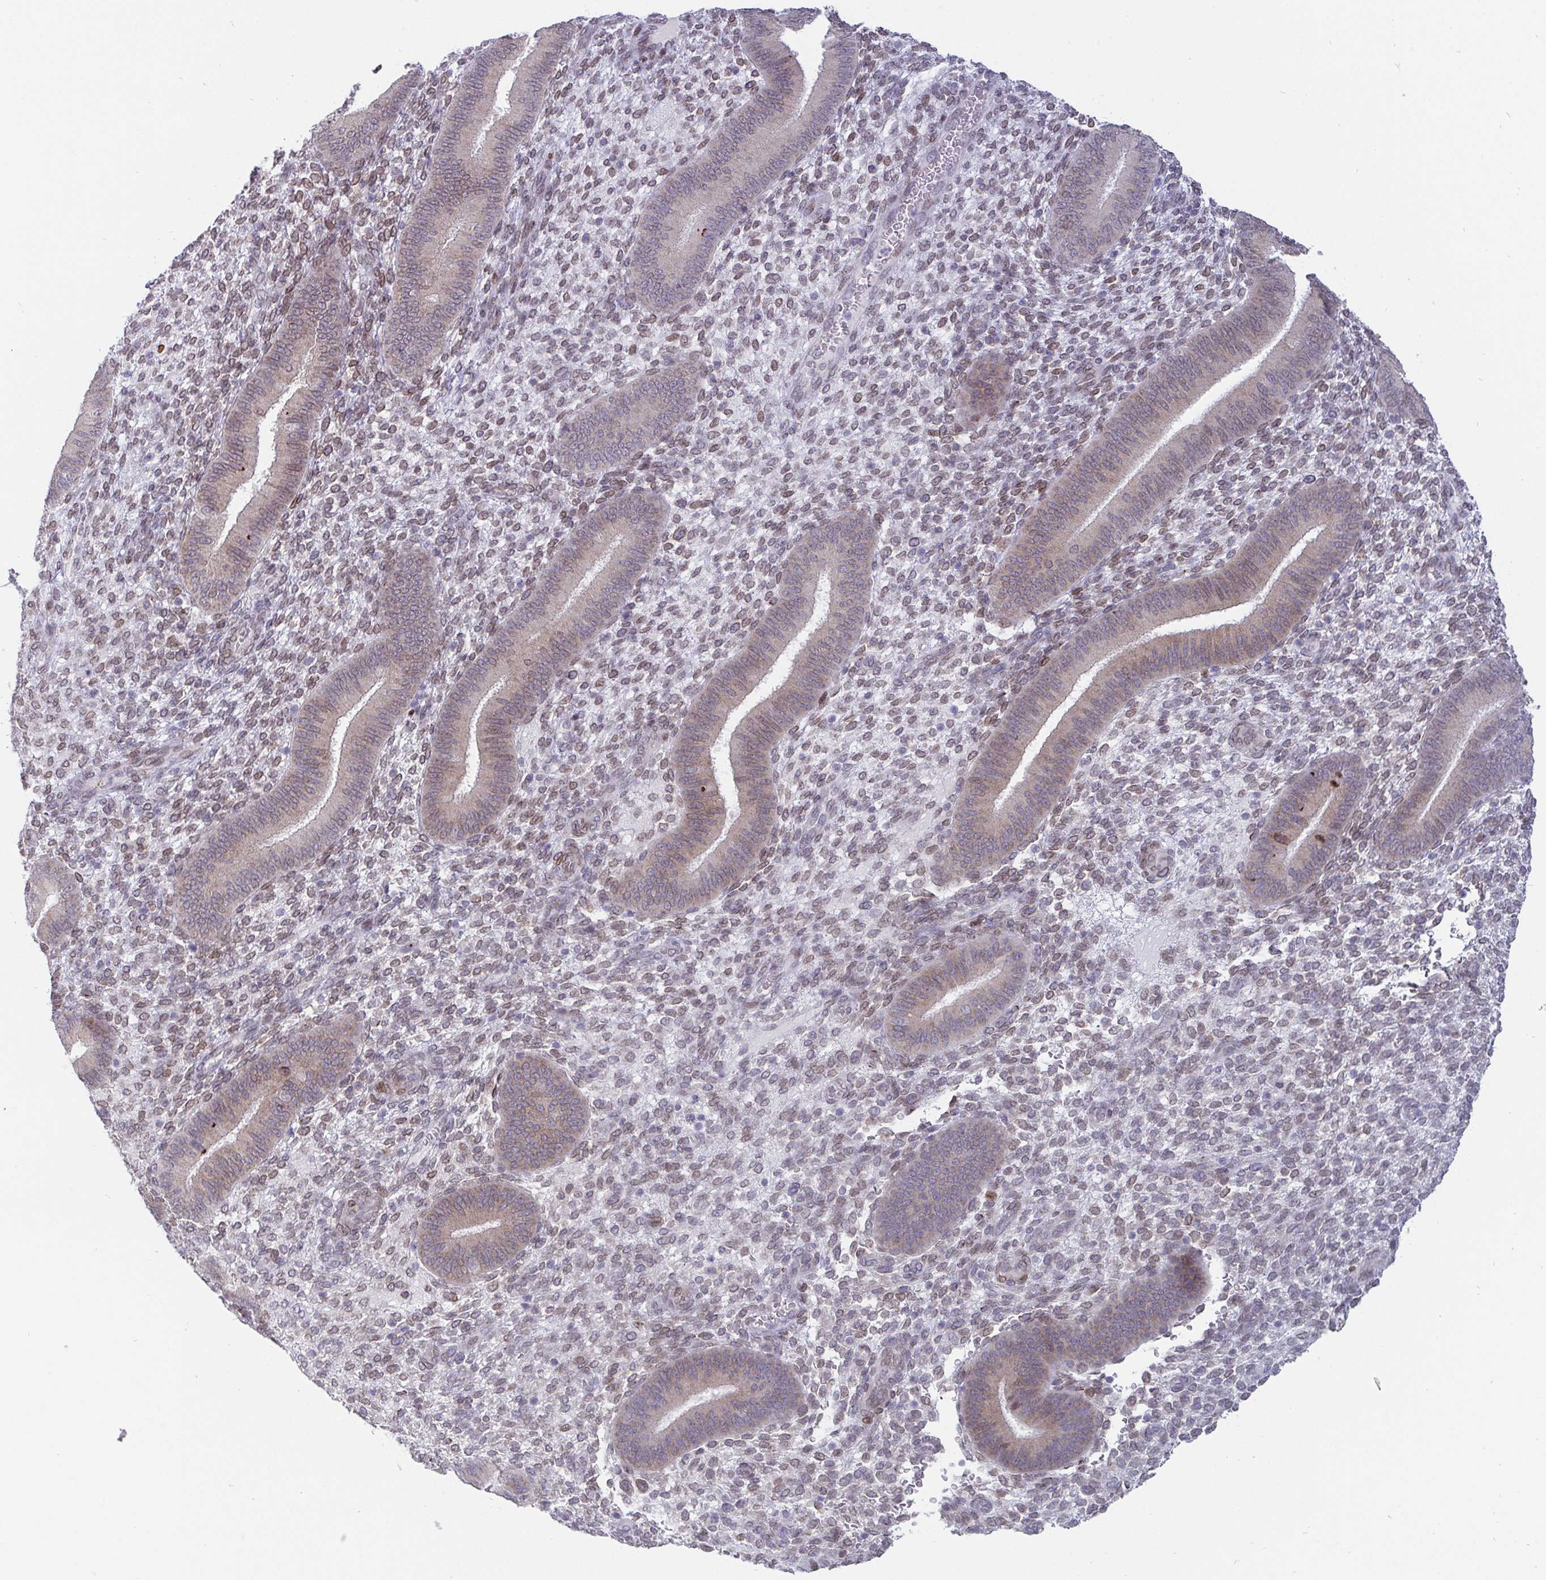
{"staining": {"intensity": "weak", "quantity": "25%-75%", "location": "cytoplasmic/membranous,nuclear"}, "tissue": "endometrium", "cell_type": "Cells in endometrial stroma", "image_type": "normal", "snomed": [{"axis": "morphology", "description": "Normal tissue, NOS"}, {"axis": "topography", "description": "Endometrium"}], "caption": "Protein expression analysis of unremarkable endometrium demonstrates weak cytoplasmic/membranous,nuclear expression in approximately 25%-75% of cells in endometrial stroma.", "gene": "EMD", "patient": {"sex": "female", "age": 39}}